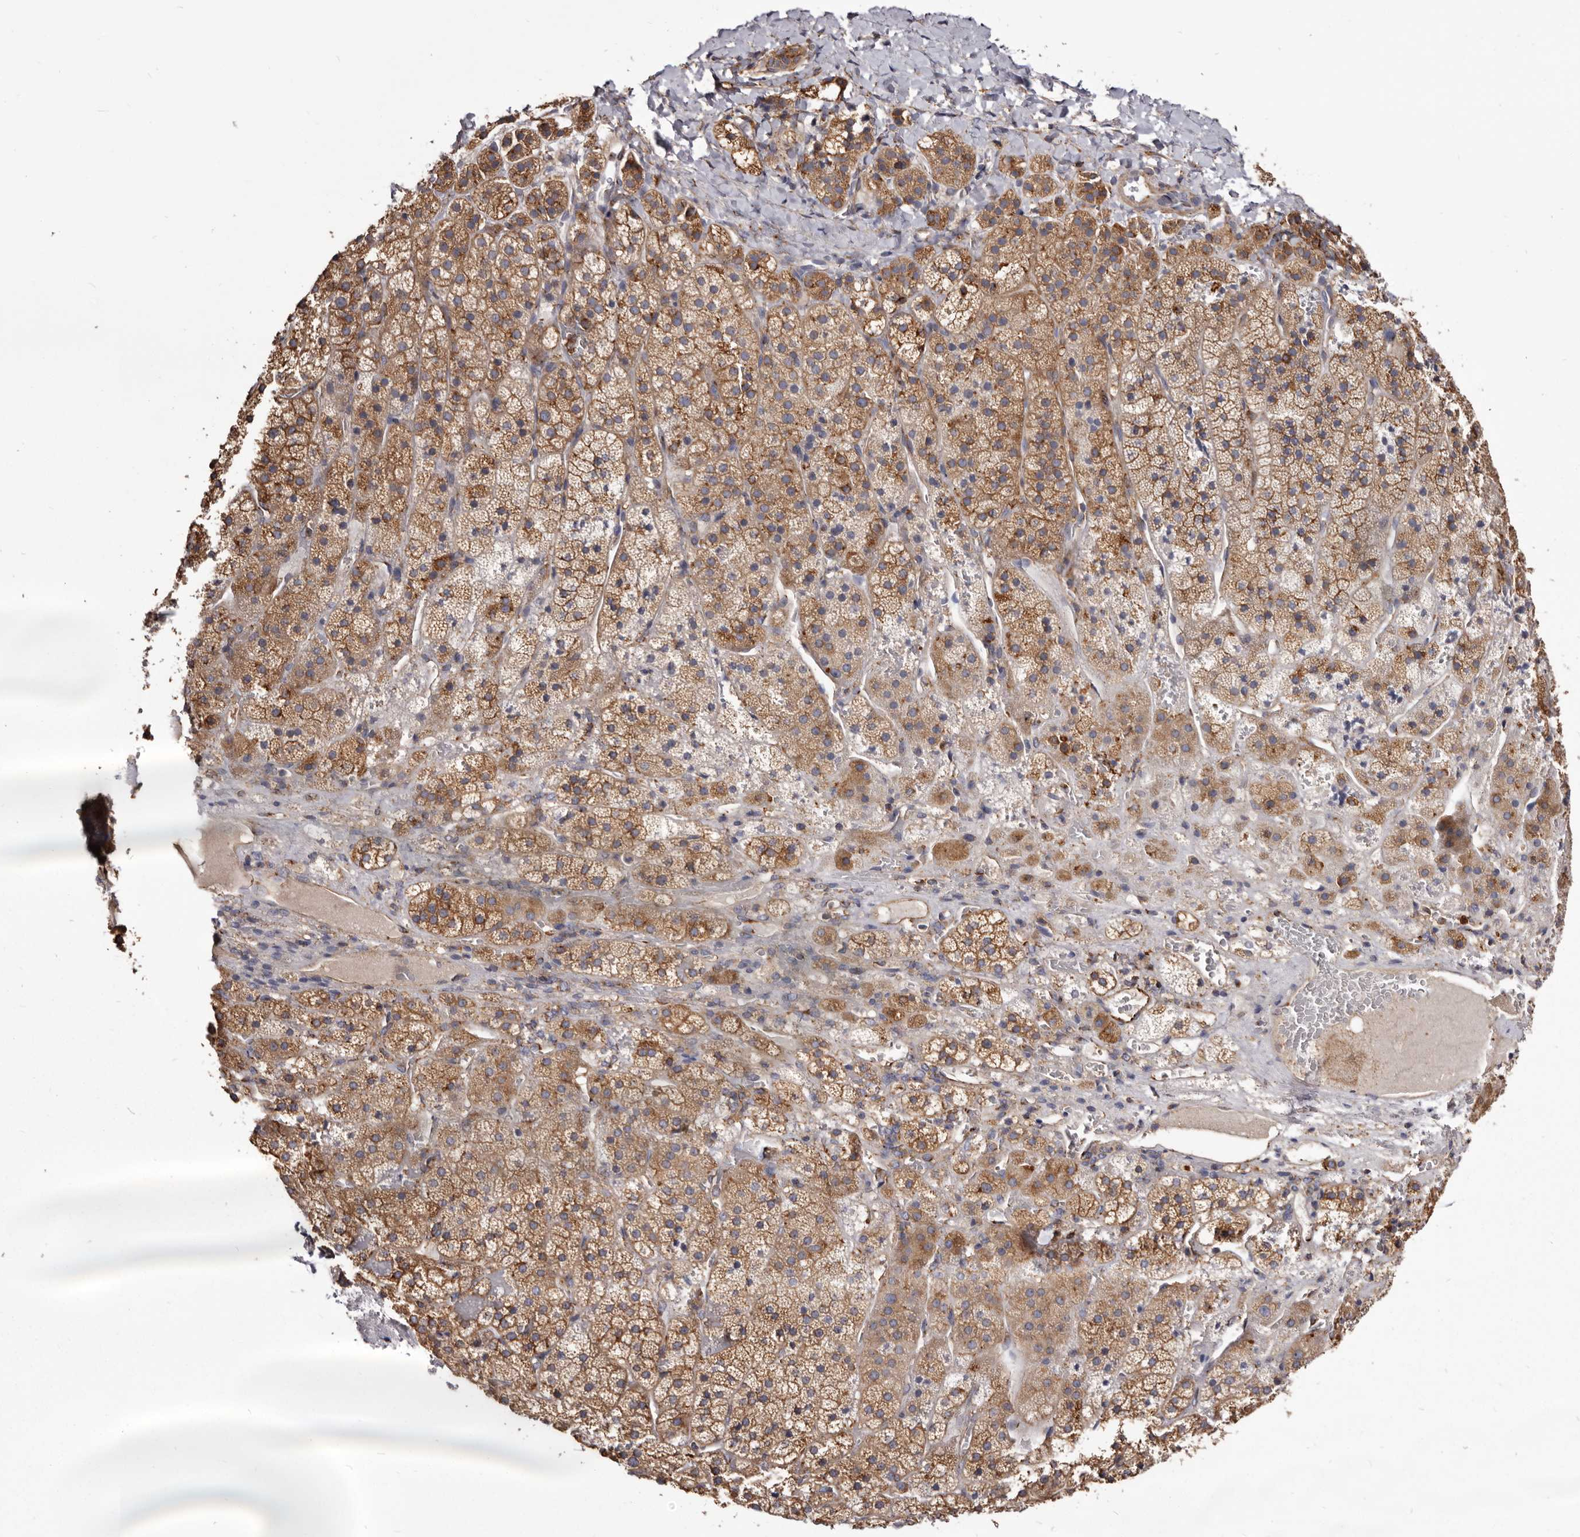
{"staining": {"intensity": "moderate", "quantity": ">75%", "location": "cytoplasmic/membranous"}, "tissue": "adrenal gland", "cell_type": "Glandular cells", "image_type": "normal", "snomed": [{"axis": "morphology", "description": "Normal tissue, NOS"}, {"axis": "topography", "description": "Adrenal gland"}], "caption": "This photomicrograph displays immunohistochemistry (IHC) staining of unremarkable adrenal gland, with medium moderate cytoplasmic/membranous staining in approximately >75% of glandular cells.", "gene": "TPD52", "patient": {"sex": "female", "age": 44}}